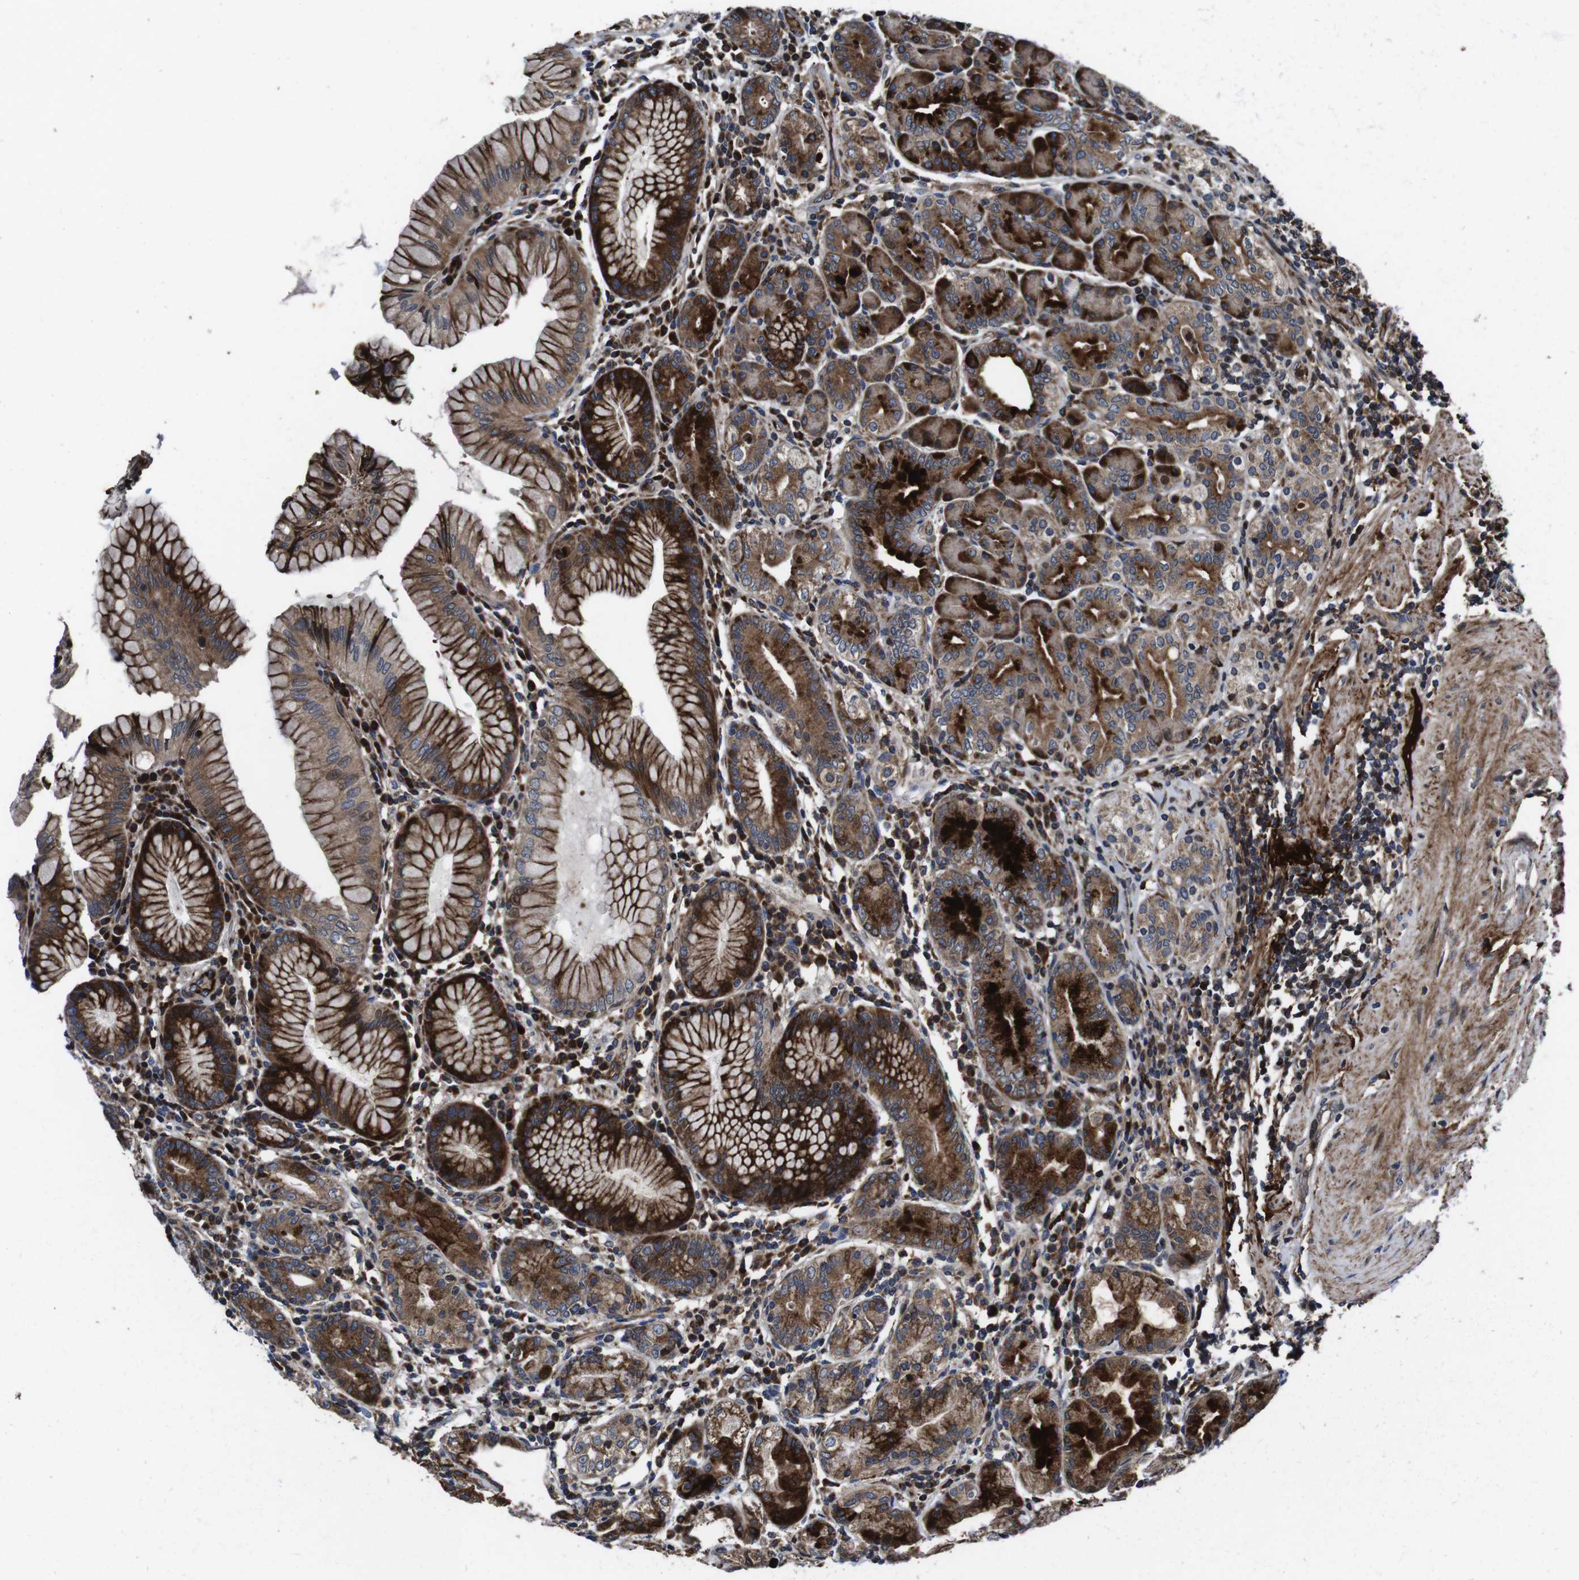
{"staining": {"intensity": "strong", "quantity": "25%-75%", "location": "cytoplasmic/membranous"}, "tissue": "stomach", "cell_type": "Glandular cells", "image_type": "normal", "snomed": [{"axis": "morphology", "description": "Normal tissue, NOS"}, {"axis": "topography", "description": "Stomach, lower"}], "caption": "This is a photomicrograph of IHC staining of benign stomach, which shows strong positivity in the cytoplasmic/membranous of glandular cells.", "gene": "SMYD3", "patient": {"sex": "female", "age": 76}}